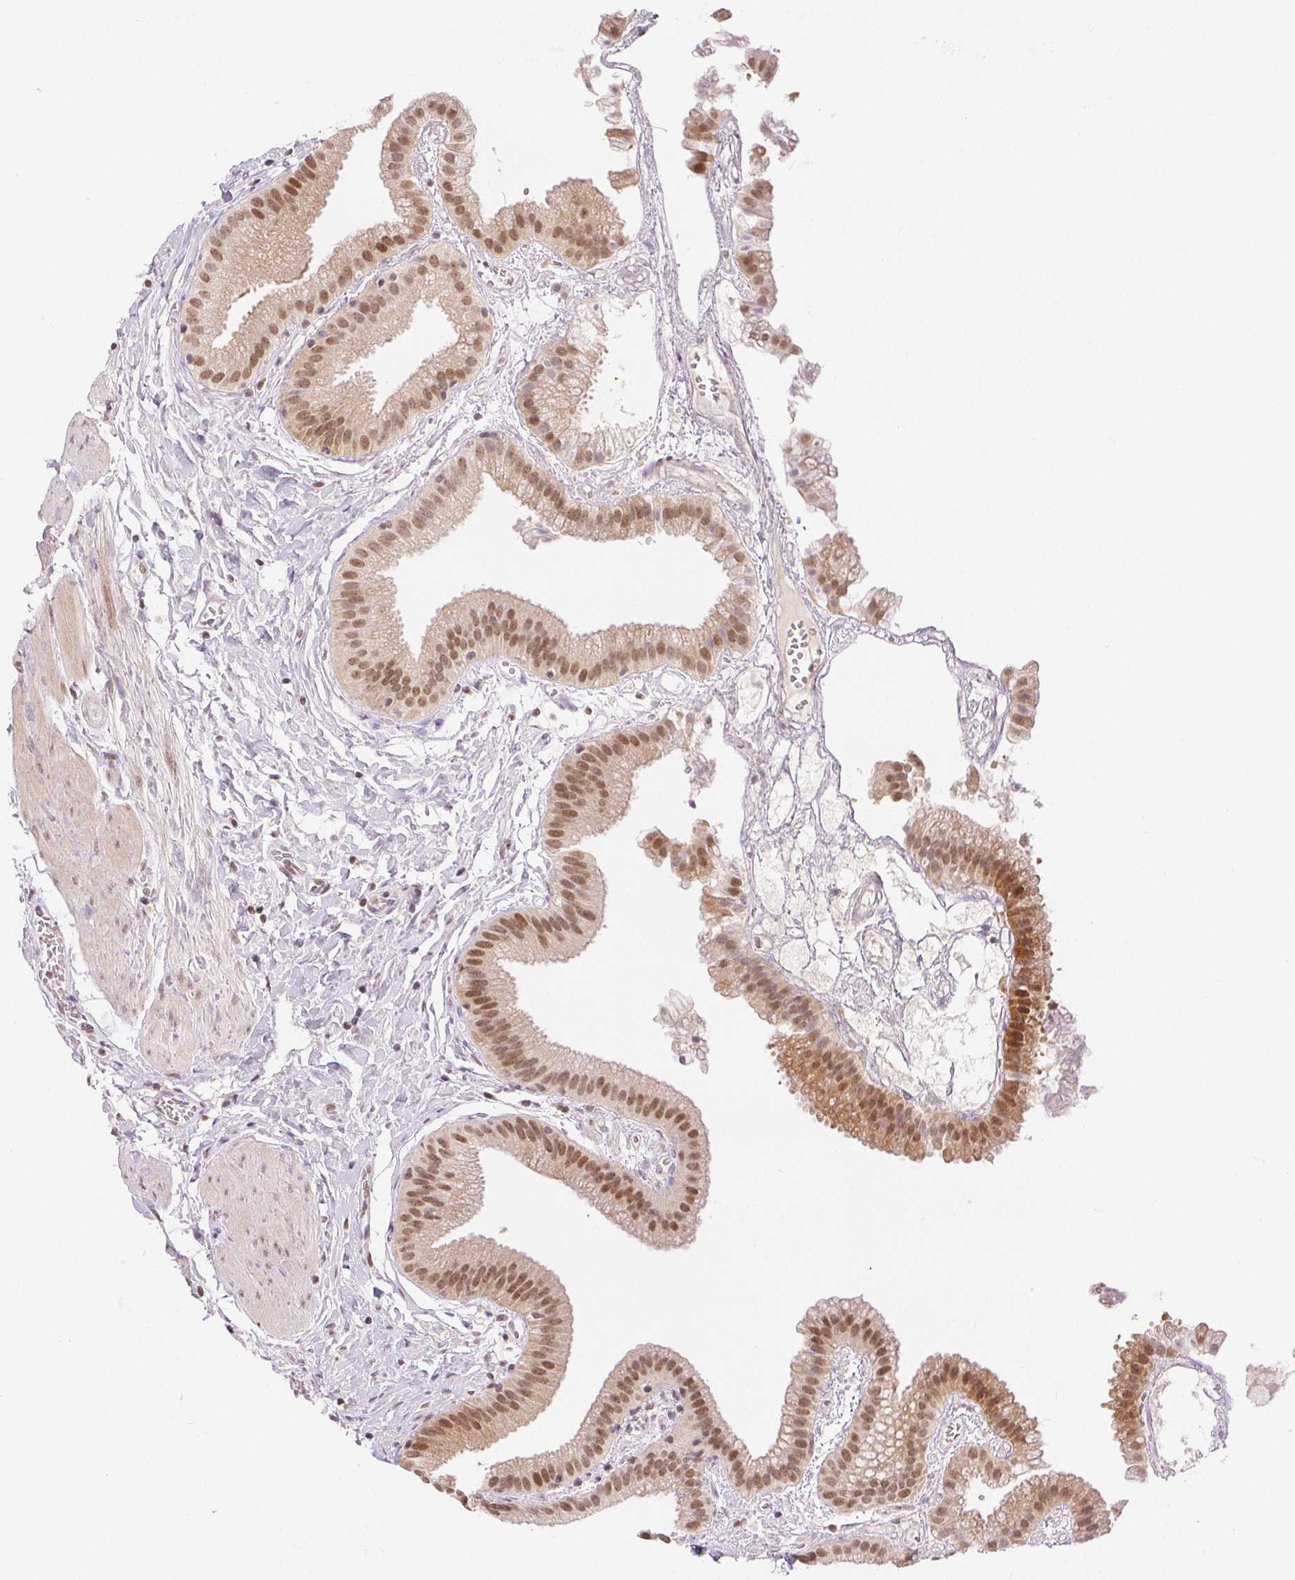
{"staining": {"intensity": "moderate", "quantity": ">75%", "location": "nuclear"}, "tissue": "gallbladder", "cell_type": "Glandular cells", "image_type": "normal", "snomed": [{"axis": "morphology", "description": "Normal tissue, NOS"}, {"axis": "topography", "description": "Gallbladder"}], "caption": "The micrograph displays a brown stain indicating the presence of a protein in the nuclear of glandular cells in gallbladder. The staining was performed using DAB to visualize the protein expression in brown, while the nuclei were stained in blue with hematoxylin (Magnification: 20x).", "gene": "DEK", "patient": {"sex": "female", "age": 63}}